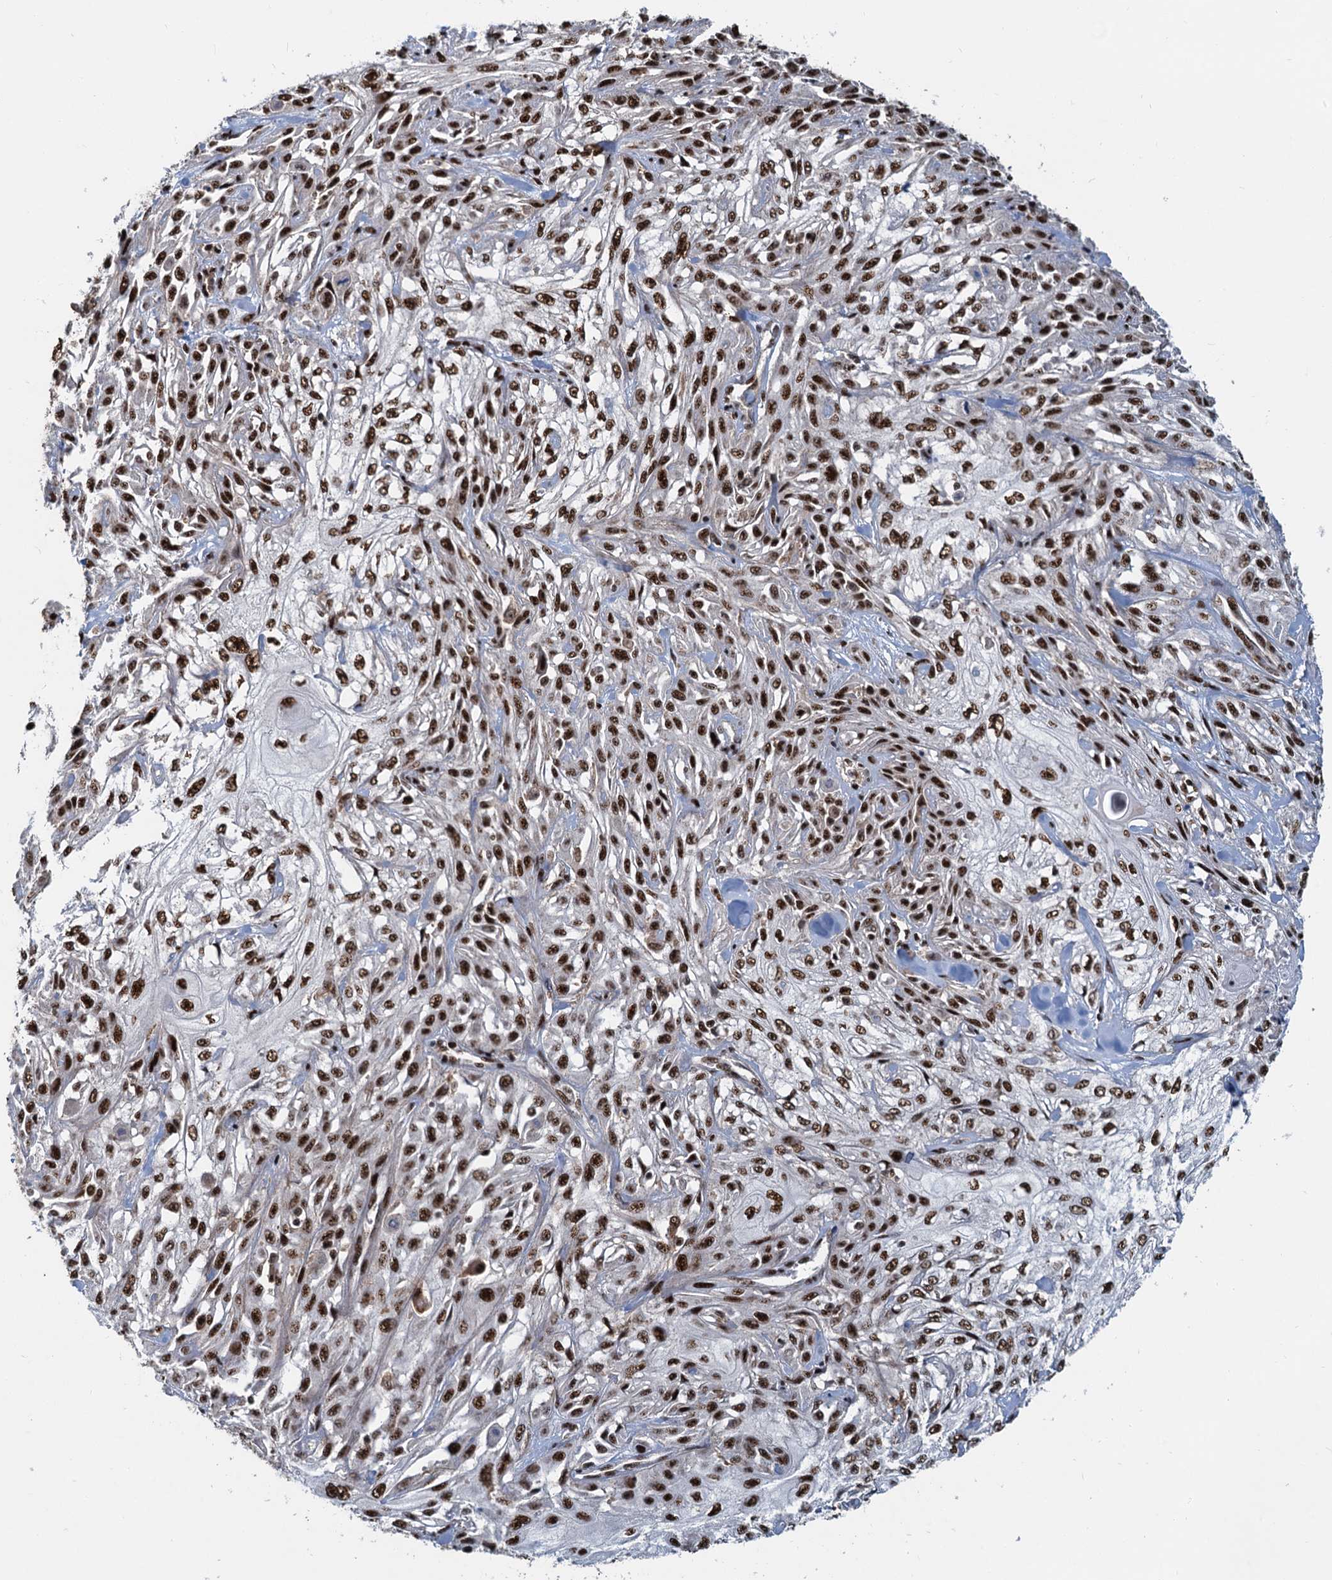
{"staining": {"intensity": "strong", "quantity": ">75%", "location": "nuclear"}, "tissue": "skin cancer", "cell_type": "Tumor cells", "image_type": "cancer", "snomed": [{"axis": "morphology", "description": "Squamous cell carcinoma, NOS"}, {"axis": "morphology", "description": "Squamous cell carcinoma, metastatic, NOS"}, {"axis": "topography", "description": "Skin"}, {"axis": "topography", "description": "Lymph node"}], "caption": "Immunohistochemistry histopathology image of squamous cell carcinoma (skin) stained for a protein (brown), which exhibits high levels of strong nuclear expression in approximately >75% of tumor cells.", "gene": "RBM26", "patient": {"sex": "male", "age": 75}}